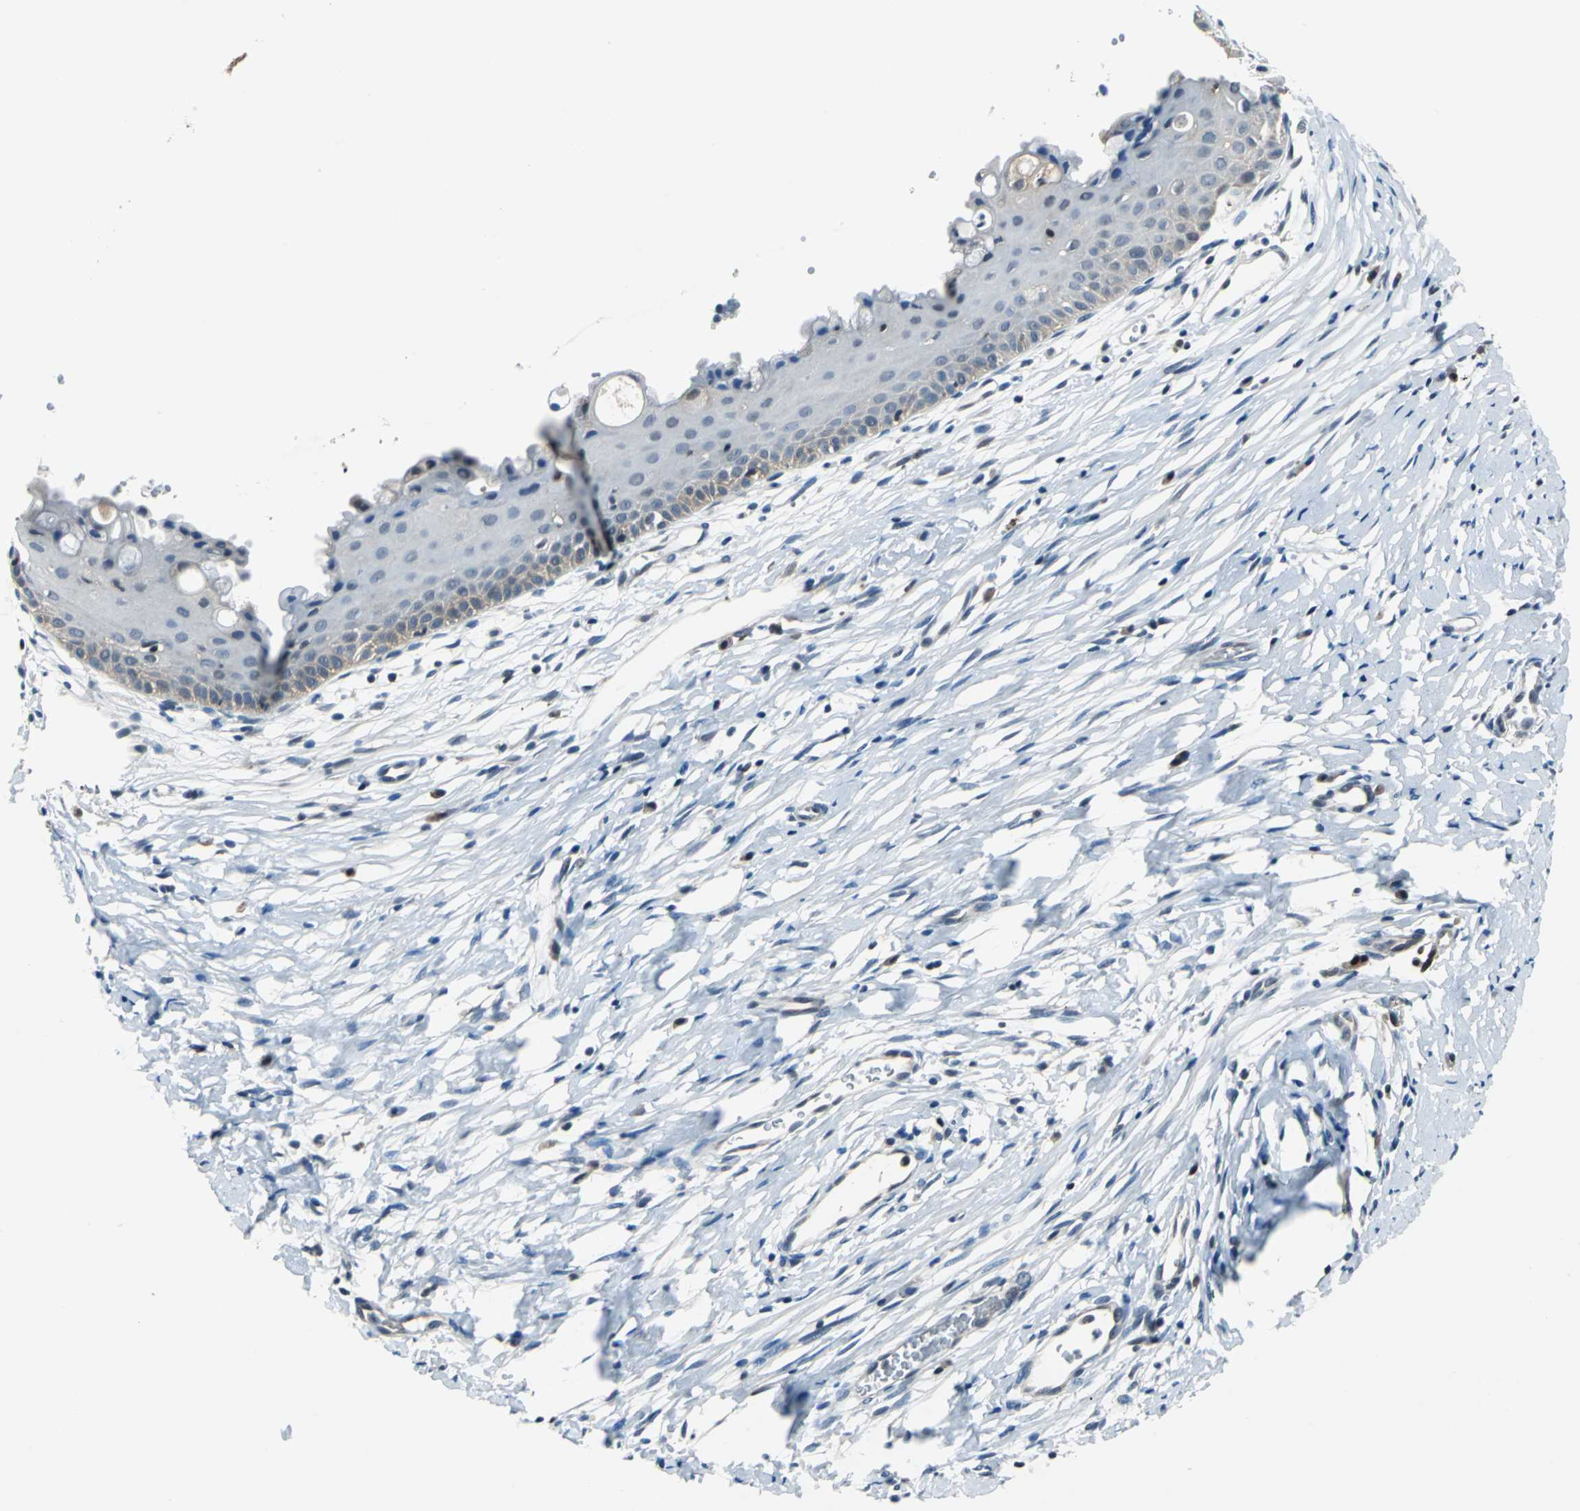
{"staining": {"intensity": "negative", "quantity": "none", "location": "none"}, "tissue": "cervix", "cell_type": "Glandular cells", "image_type": "normal", "snomed": [{"axis": "morphology", "description": "Normal tissue, NOS"}, {"axis": "topography", "description": "Cervix"}], "caption": "High power microscopy micrograph of an immunohistochemistry photomicrograph of normal cervix, revealing no significant staining in glandular cells. (DAB immunohistochemistry (IHC), high magnification).", "gene": "PSME1", "patient": {"sex": "female", "age": 39}}